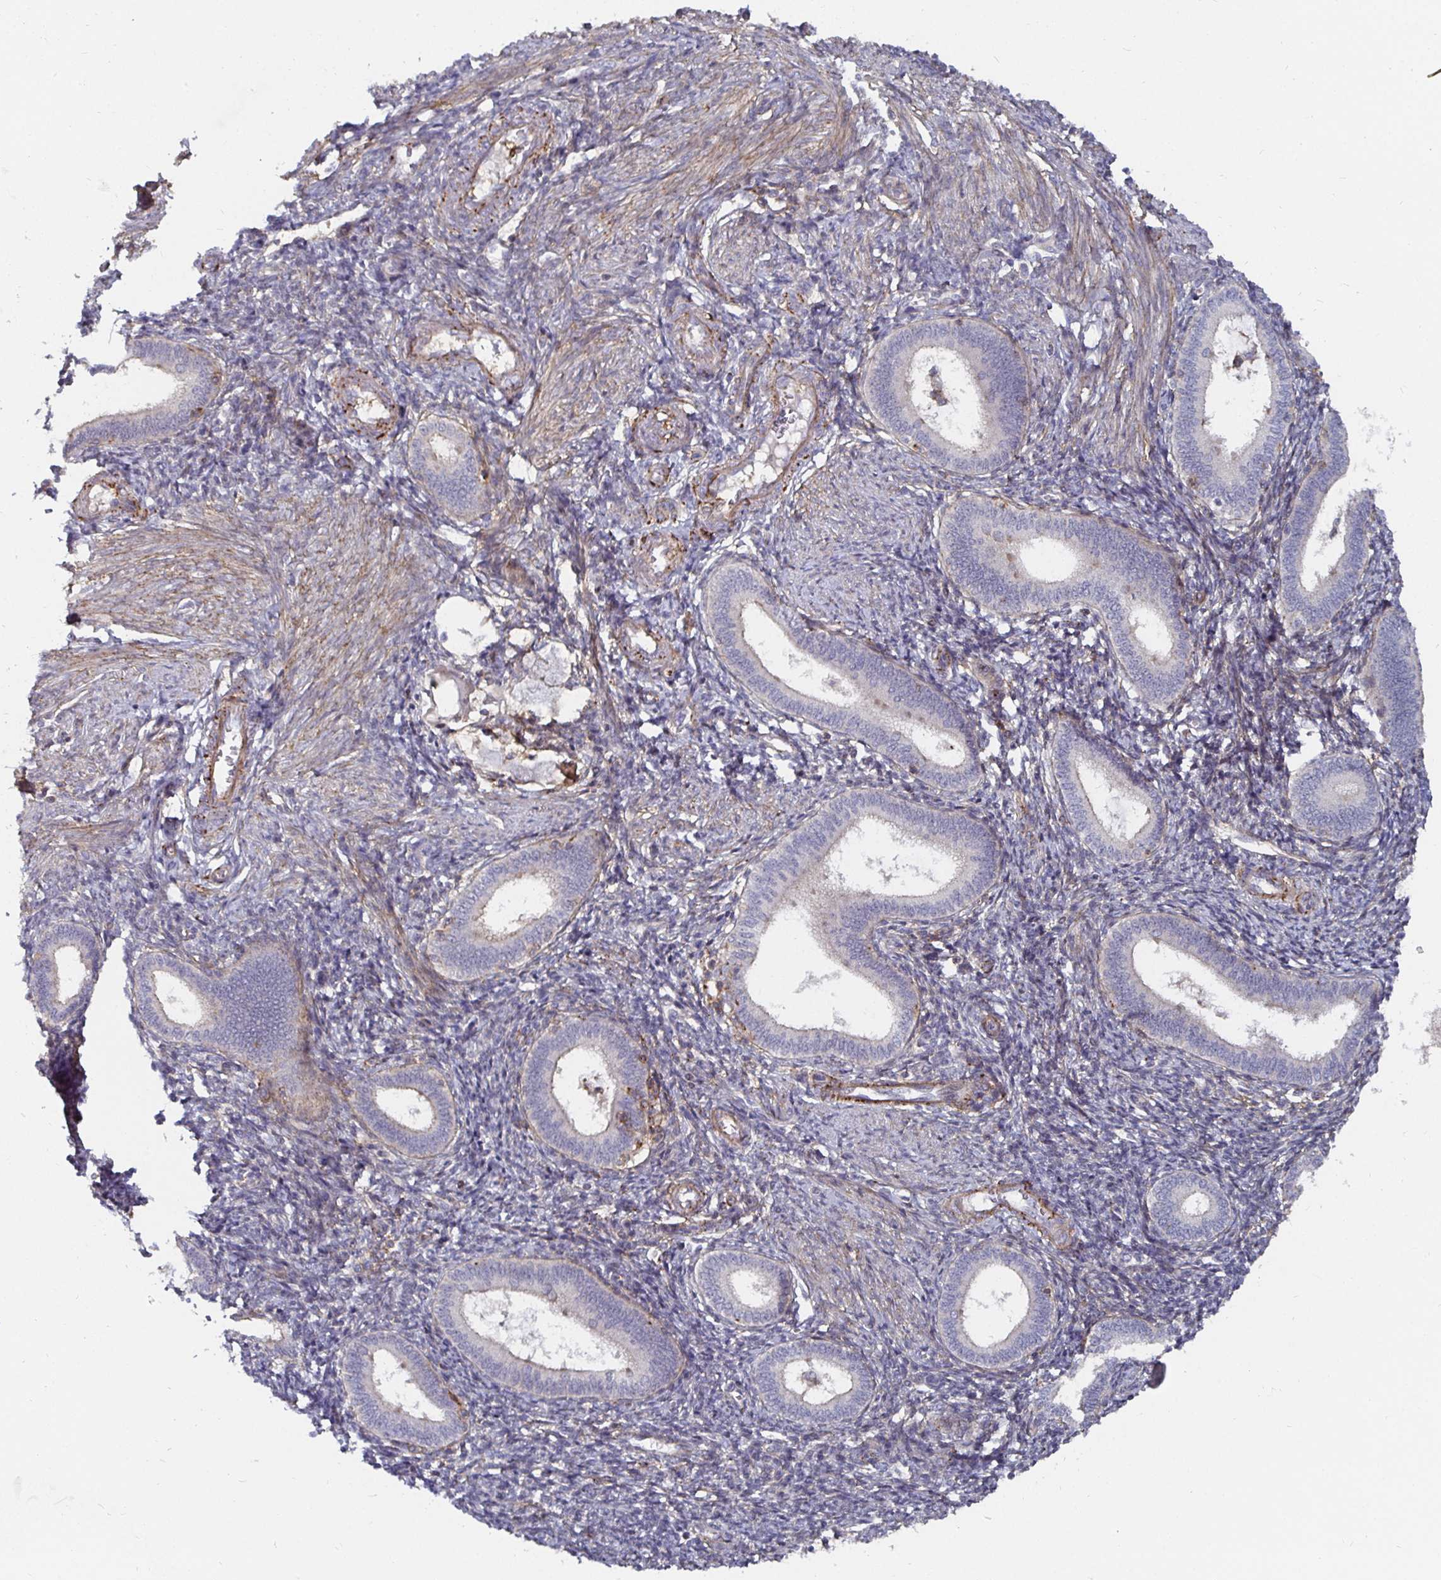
{"staining": {"intensity": "negative", "quantity": "none", "location": "none"}, "tissue": "endometrium", "cell_type": "Cells in endometrial stroma", "image_type": "normal", "snomed": [{"axis": "morphology", "description": "Normal tissue, NOS"}, {"axis": "topography", "description": "Endometrium"}], "caption": "This is a photomicrograph of IHC staining of unremarkable endometrium, which shows no staining in cells in endometrial stroma.", "gene": "GJA4", "patient": {"sex": "female", "age": 41}}